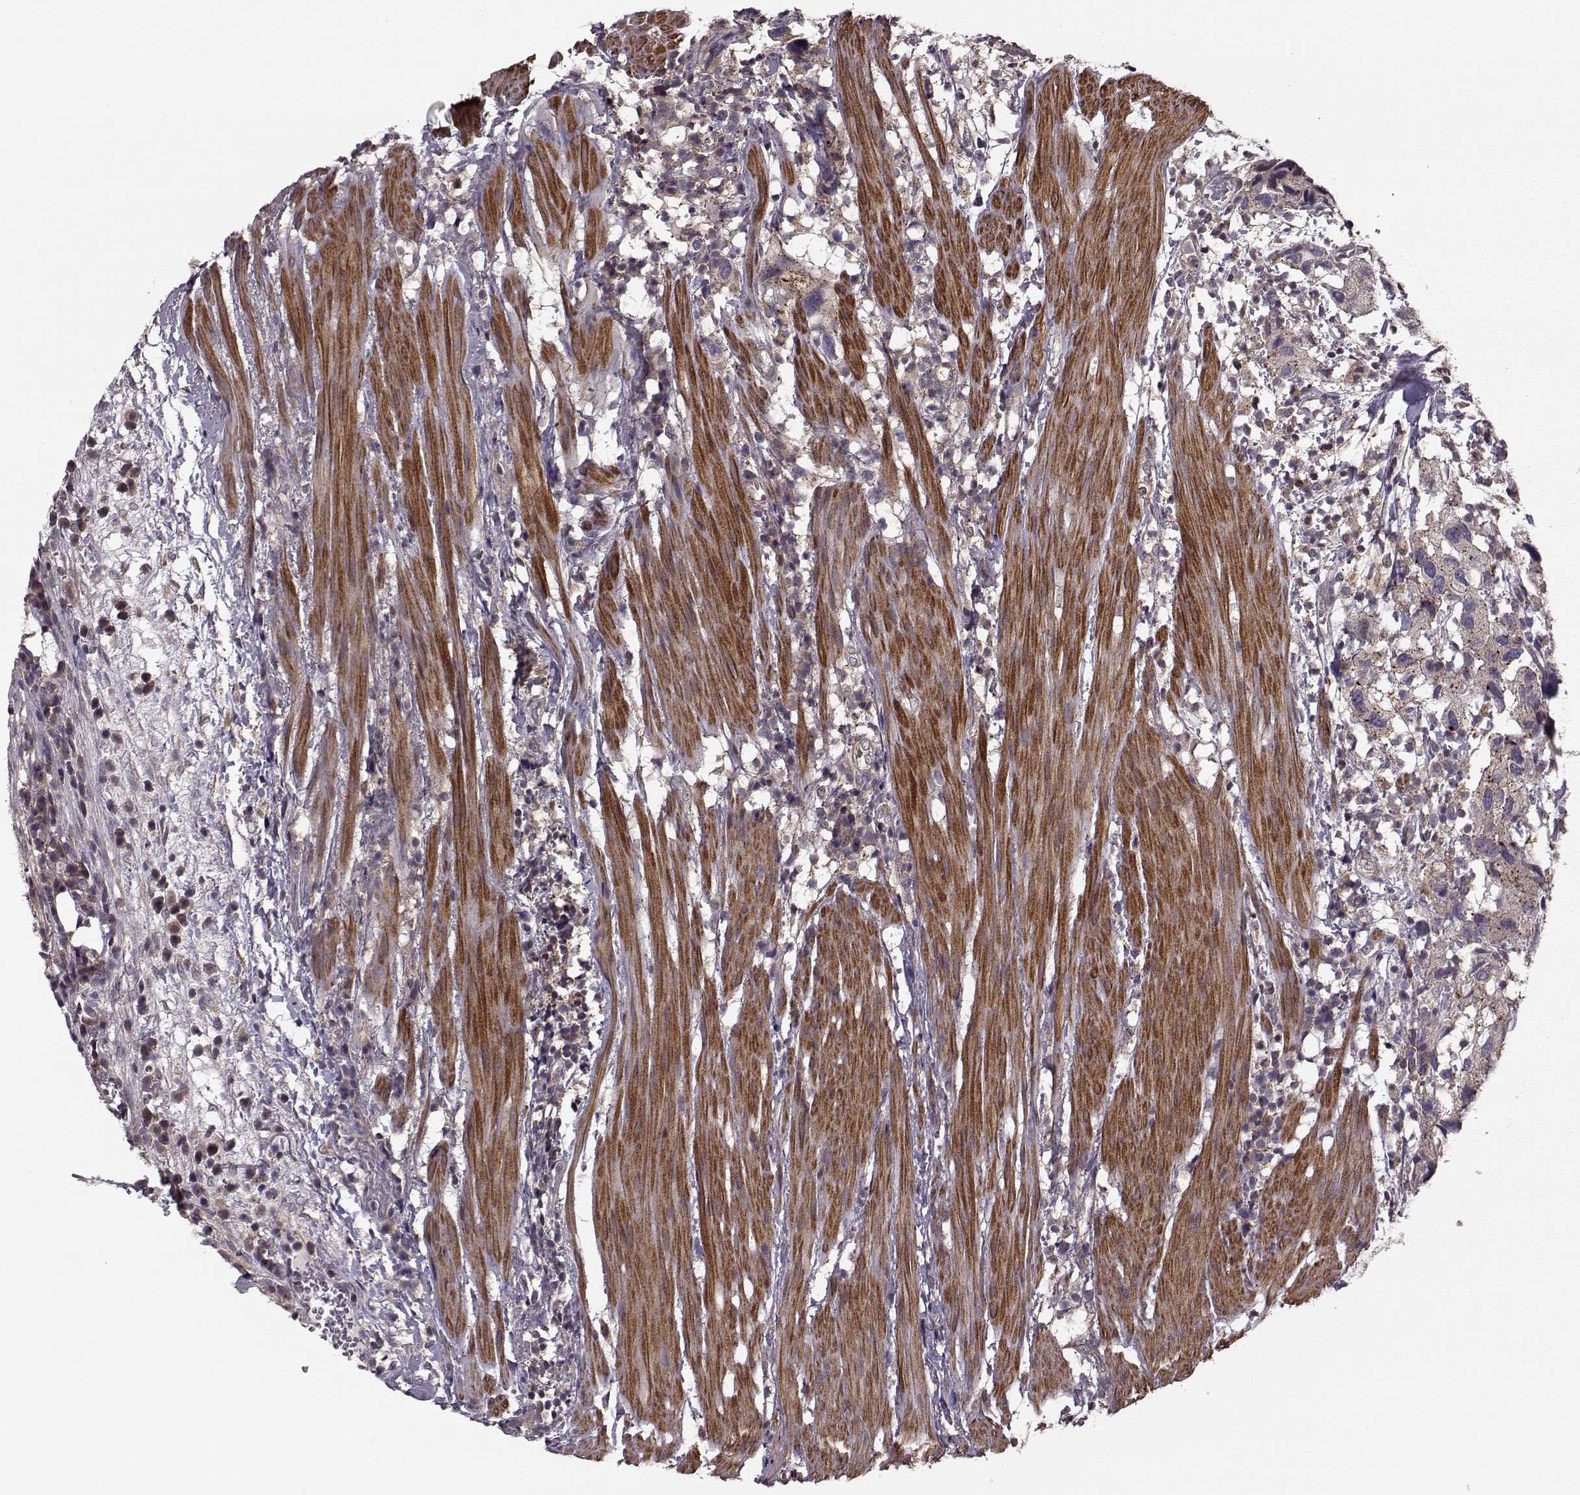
{"staining": {"intensity": "moderate", "quantity": ">75%", "location": "cytoplasmic/membranous"}, "tissue": "urothelial cancer", "cell_type": "Tumor cells", "image_type": "cancer", "snomed": [{"axis": "morphology", "description": "Urothelial carcinoma, High grade"}, {"axis": "topography", "description": "Urinary bladder"}], "caption": "Protein staining of urothelial cancer tissue exhibits moderate cytoplasmic/membranous expression in about >75% of tumor cells.", "gene": "FNIP2", "patient": {"sex": "male", "age": 79}}